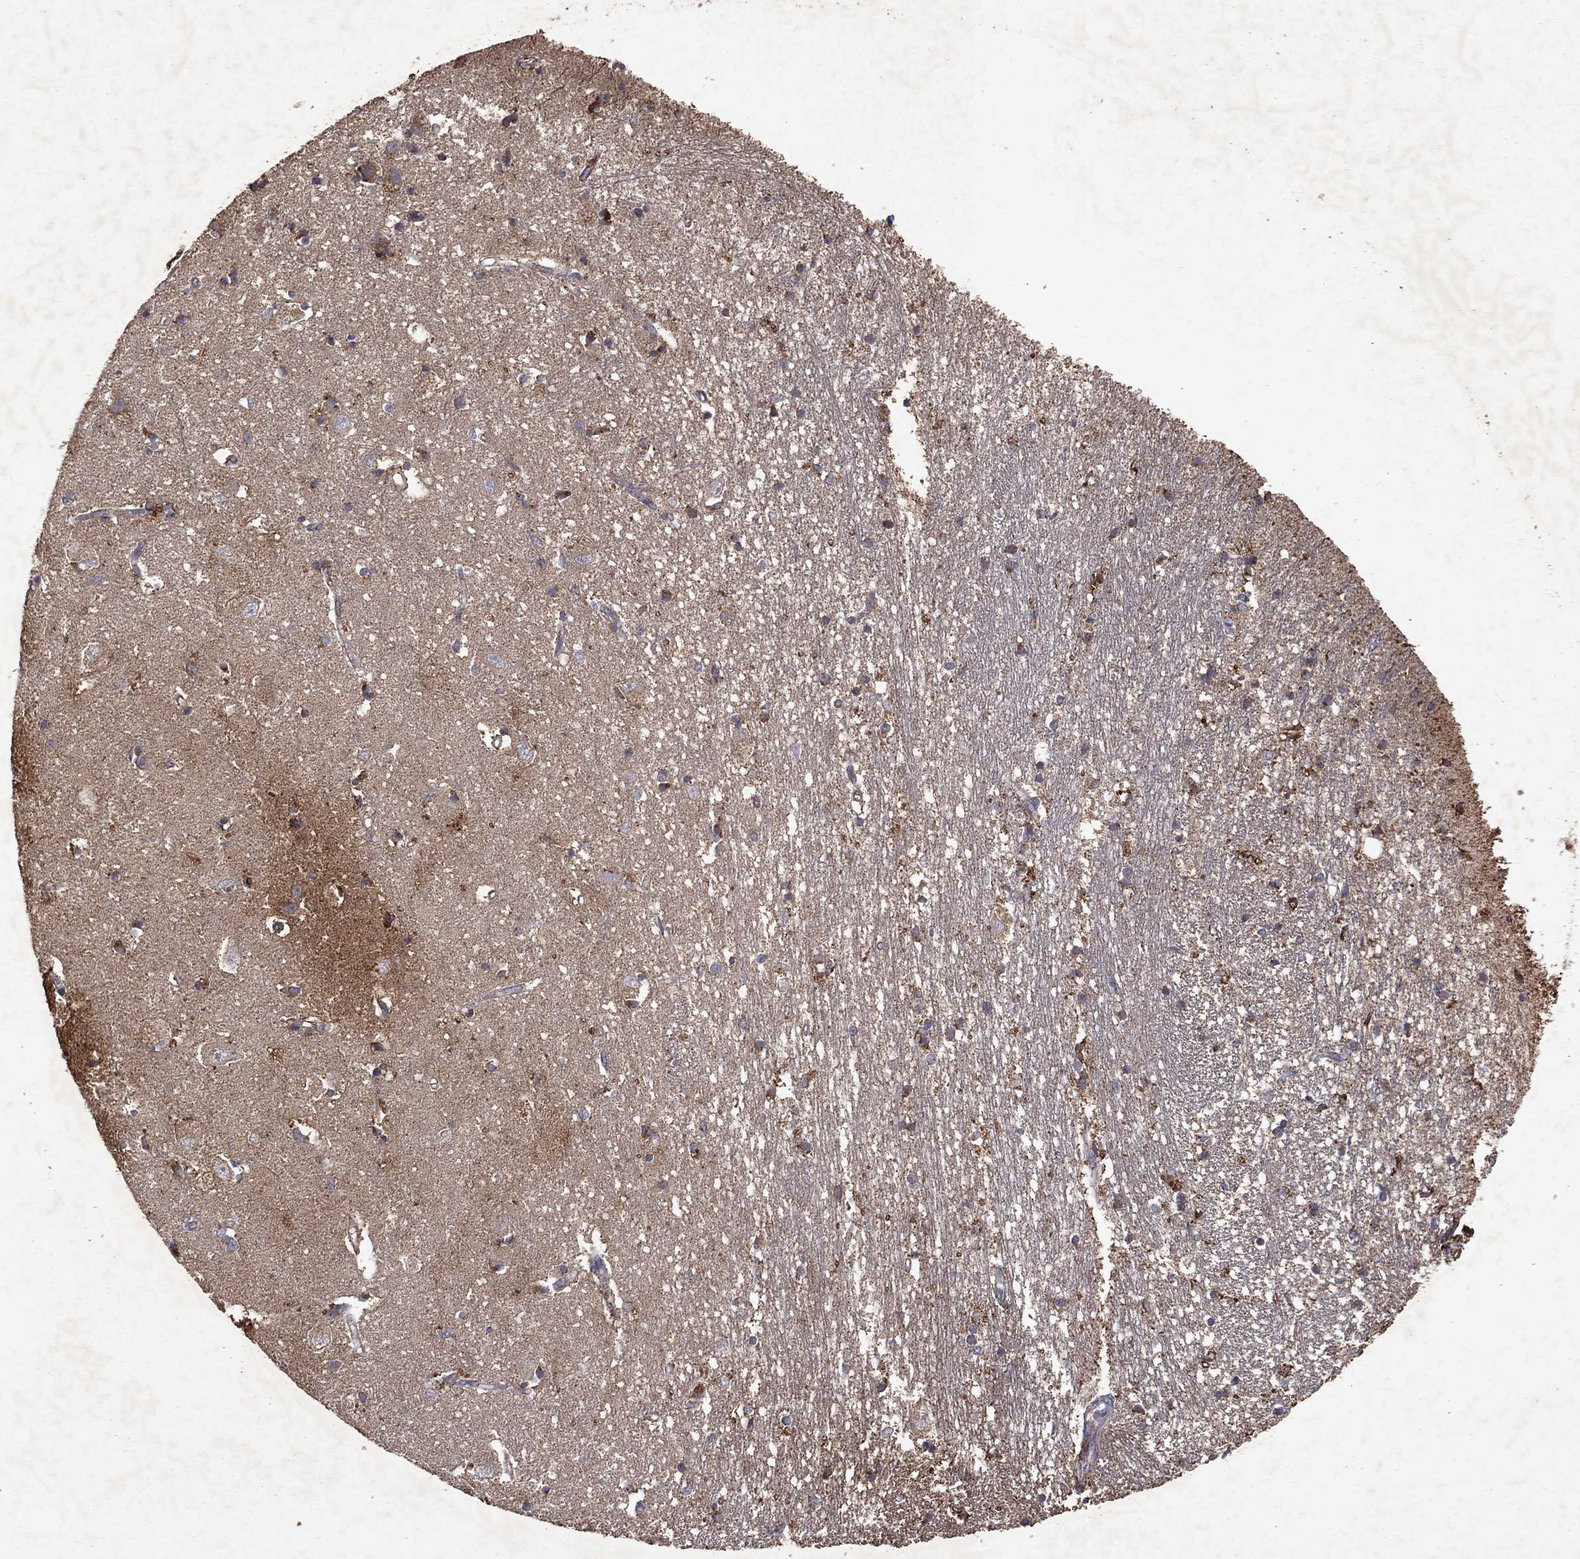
{"staining": {"intensity": "negative", "quantity": "none", "location": "none"}, "tissue": "caudate", "cell_type": "Glial cells", "image_type": "normal", "snomed": [{"axis": "morphology", "description": "Normal tissue, NOS"}, {"axis": "topography", "description": "Lateral ventricle wall"}], "caption": "Glial cells are negative for protein expression in benign human caudate. (Brightfield microscopy of DAB (3,3'-diaminobenzidine) immunohistochemistry (IHC) at high magnification).", "gene": "PYROXD2", "patient": {"sex": "male", "age": 54}}